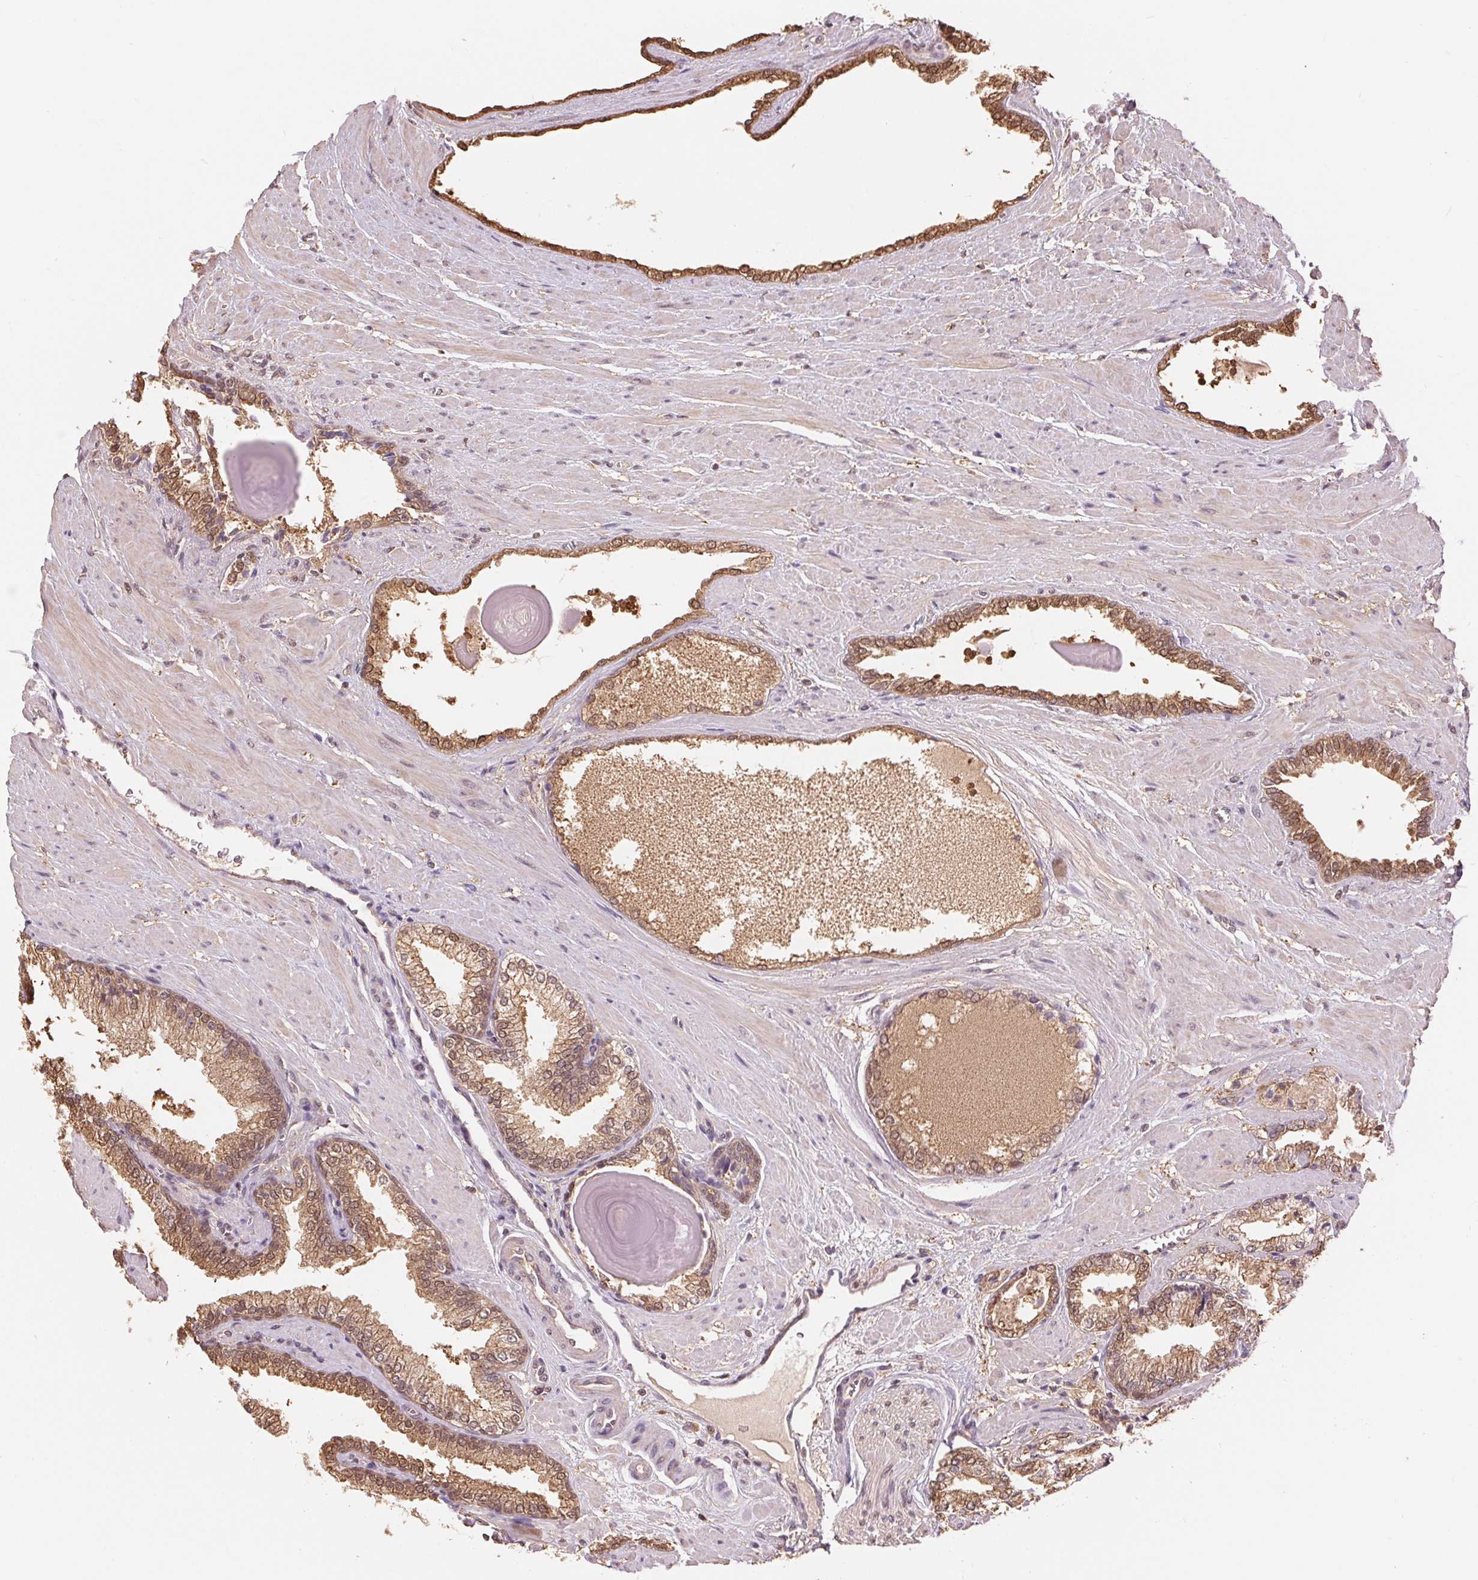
{"staining": {"intensity": "moderate", "quantity": ">75%", "location": "cytoplasmic/membranous,nuclear"}, "tissue": "prostate cancer", "cell_type": "Tumor cells", "image_type": "cancer", "snomed": [{"axis": "morphology", "description": "Adenocarcinoma, High grade"}, {"axis": "topography", "description": "Prostate"}], "caption": "Protein expression analysis of prostate cancer (high-grade adenocarcinoma) displays moderate cytoplasmic/membranous and nuclear positivity in about >75% of tumor cells.", "gene": "TMEM273", "patient": {"sex": "male", "age": 64}}